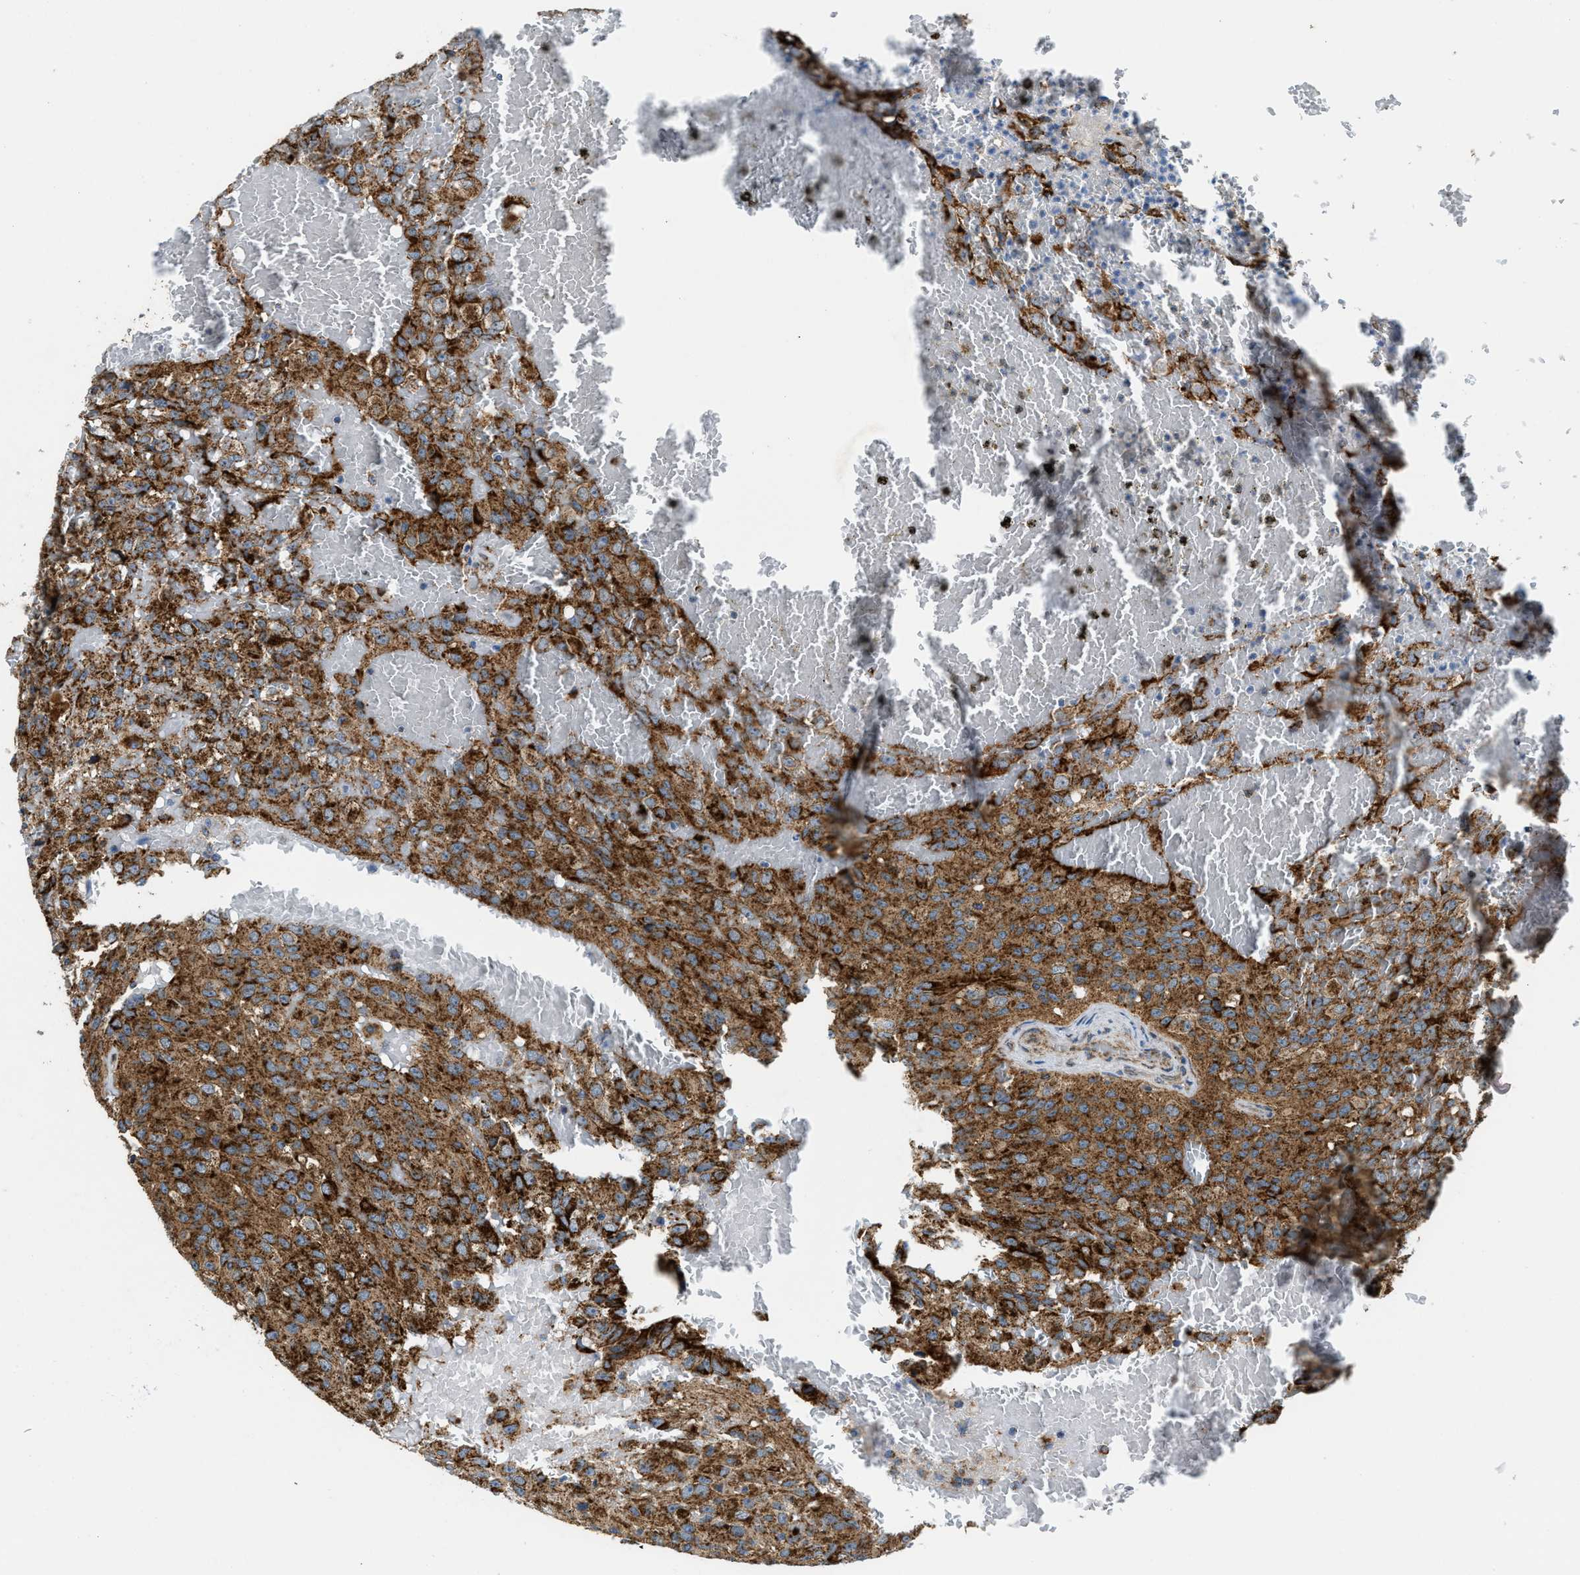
{"staining": {"intensity": "strong", "quantity": ">75%", "location": "cytoplasmic/membranous"}, "tissue": "glioma", "cell_type": "Tumor cells", "image_type": "cancer", "snomed": [{"axis": "morphology", "description": "Glioma, malignant, High grade"}, {"axis": "topography", "description": "Brain"}], "caption": "Protein expression analysis of human malignant glioma (high-grade) reveals strong cytoplasmic/membranous expression in approximately >75% of tumor cells.", "gene": "STK33", "patient": {"sex": "male", "age": 32}}